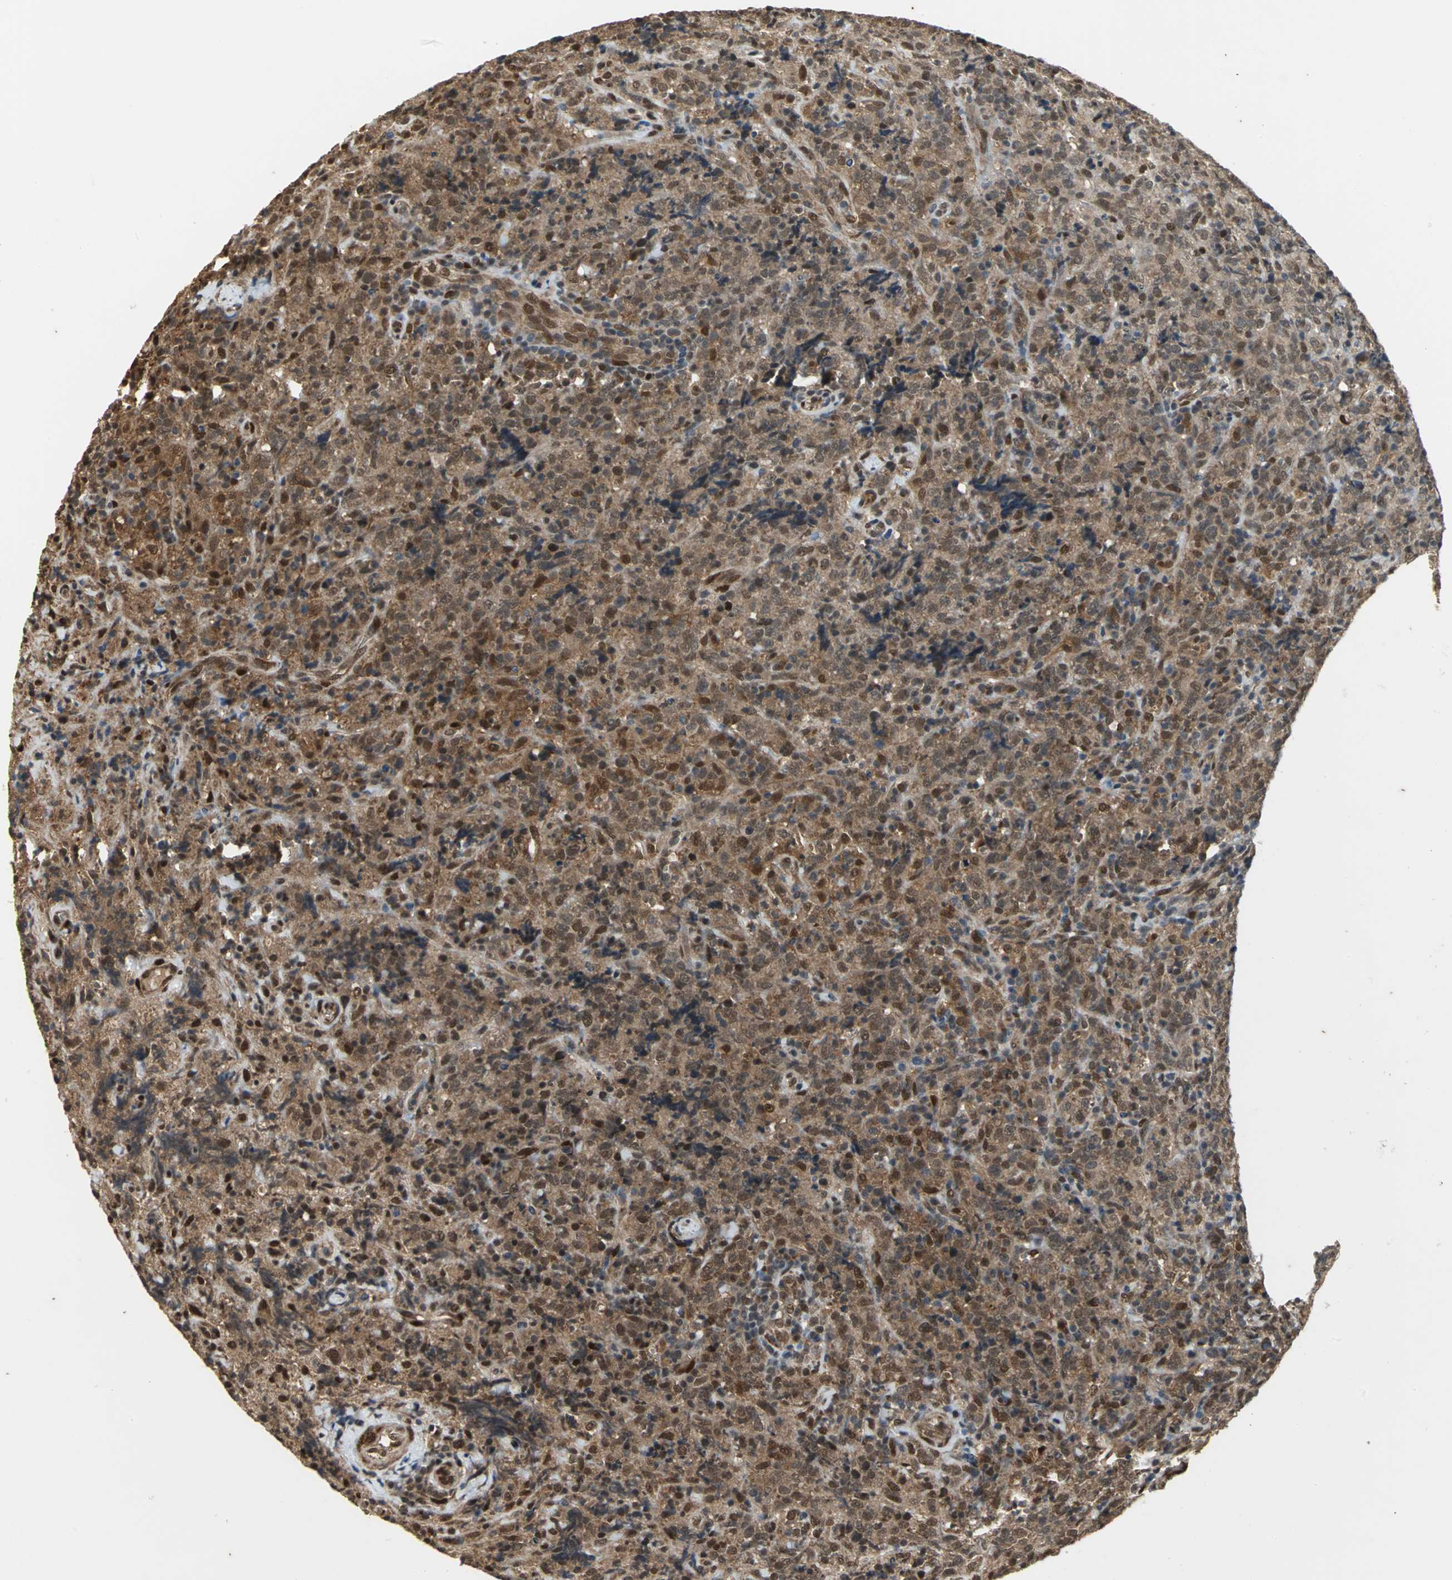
{"staining": {"intensity": "moderate", "quantity": ">75%", "location": "cytoplasmic/membranous"}, "tissue": "lymphoma", "cell_type": "Tumor cells", "image_type": "cancer", "snomed": [{"axis": "morphology", "description": "Malignant lymphoma, non-Hodgkin's type, High grade"}, {"axis": "topography", "description": "Tonsil"}], "caption": "Tumor cells show moderate cytoplasmic/membranous staining in approximately >75% of cells in lymphoma.", "gene": "NOTCH3", "patient": {"sex": "female", "age": 36}}